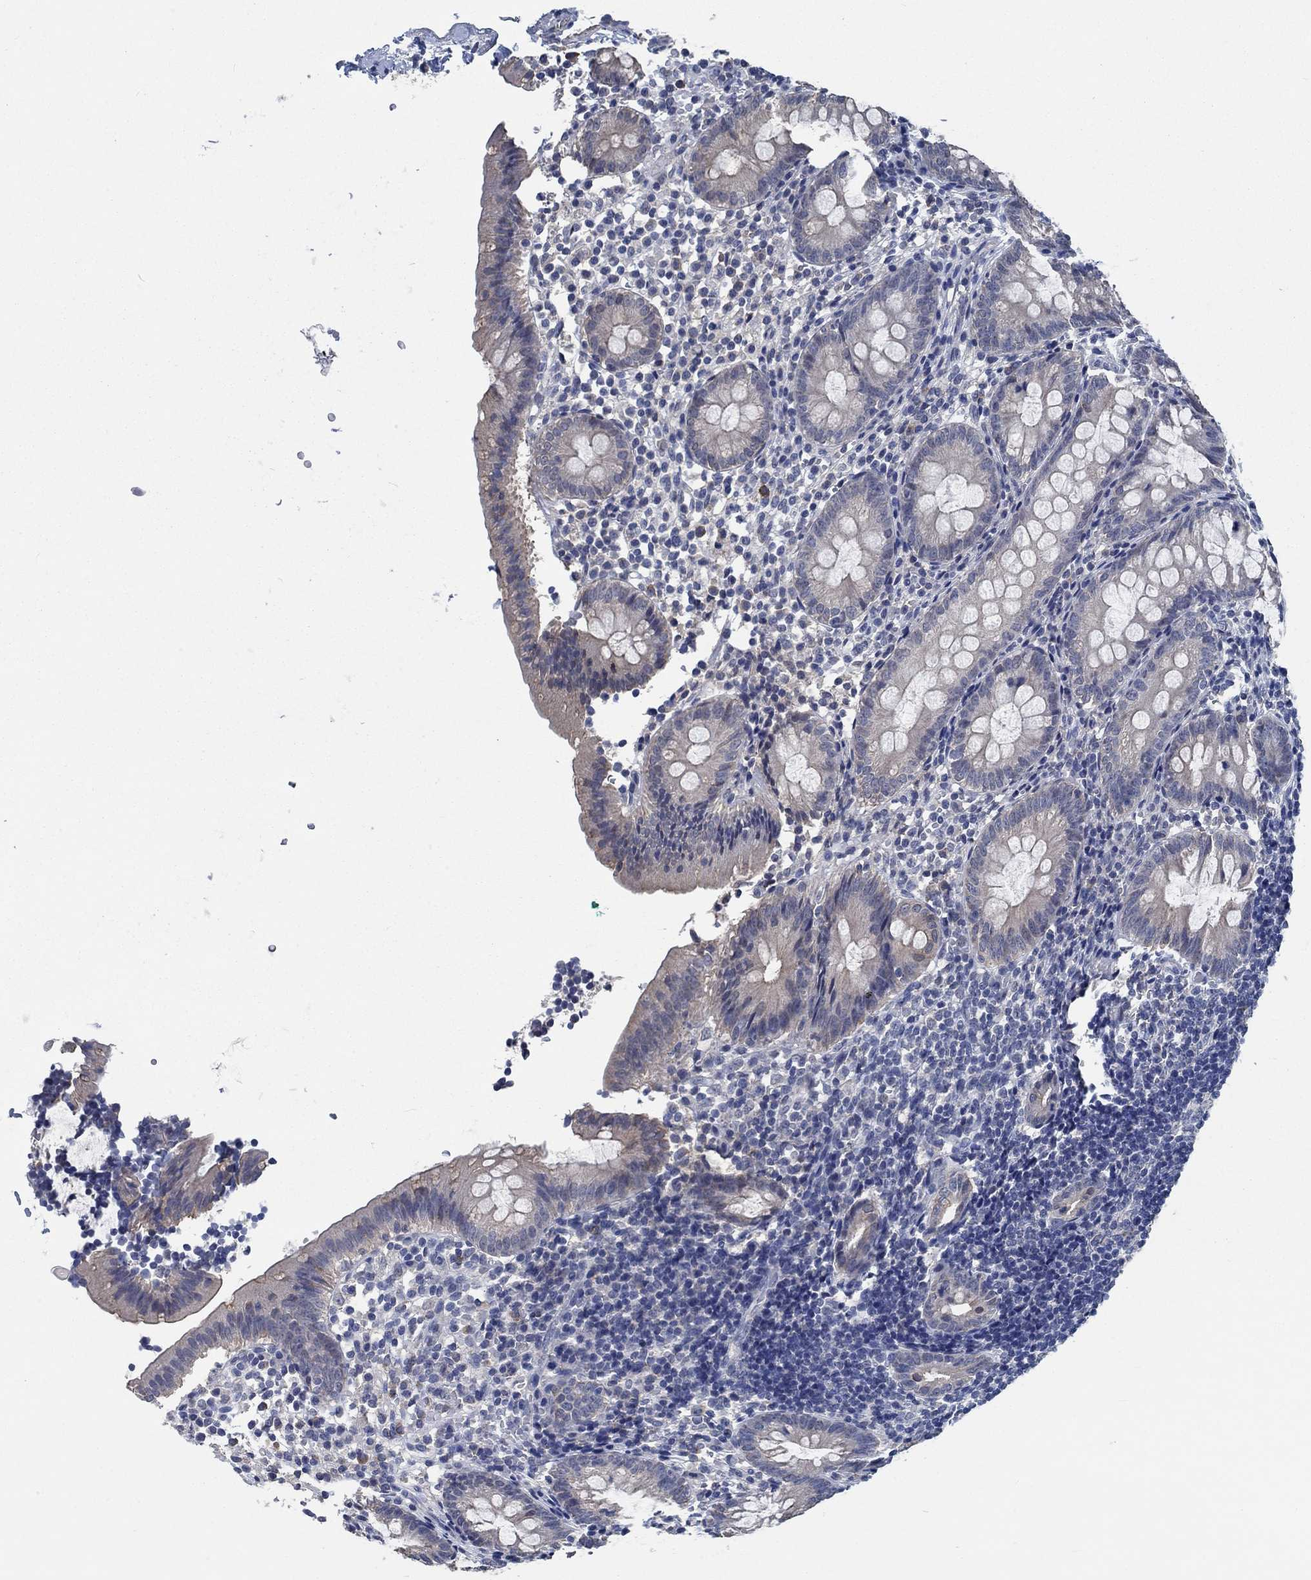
{"staining": {"intensity": "negative", "quantity": "none", "location": "none"}, "tissue": "appendix", "cell_type": "Glandular cells", "image_type": "normal", "snomed": [{"axis": "morphology", "description": "Normal tissue, NOS"}, {"axis": "topography", "description": "Appendix"}], "caption": "DAB immunohistochemical staining of benign human appendix shows no significant expression in glandular cells.", "gene": "OBSCN", "patient": {"sex": "female", "age": 40}}